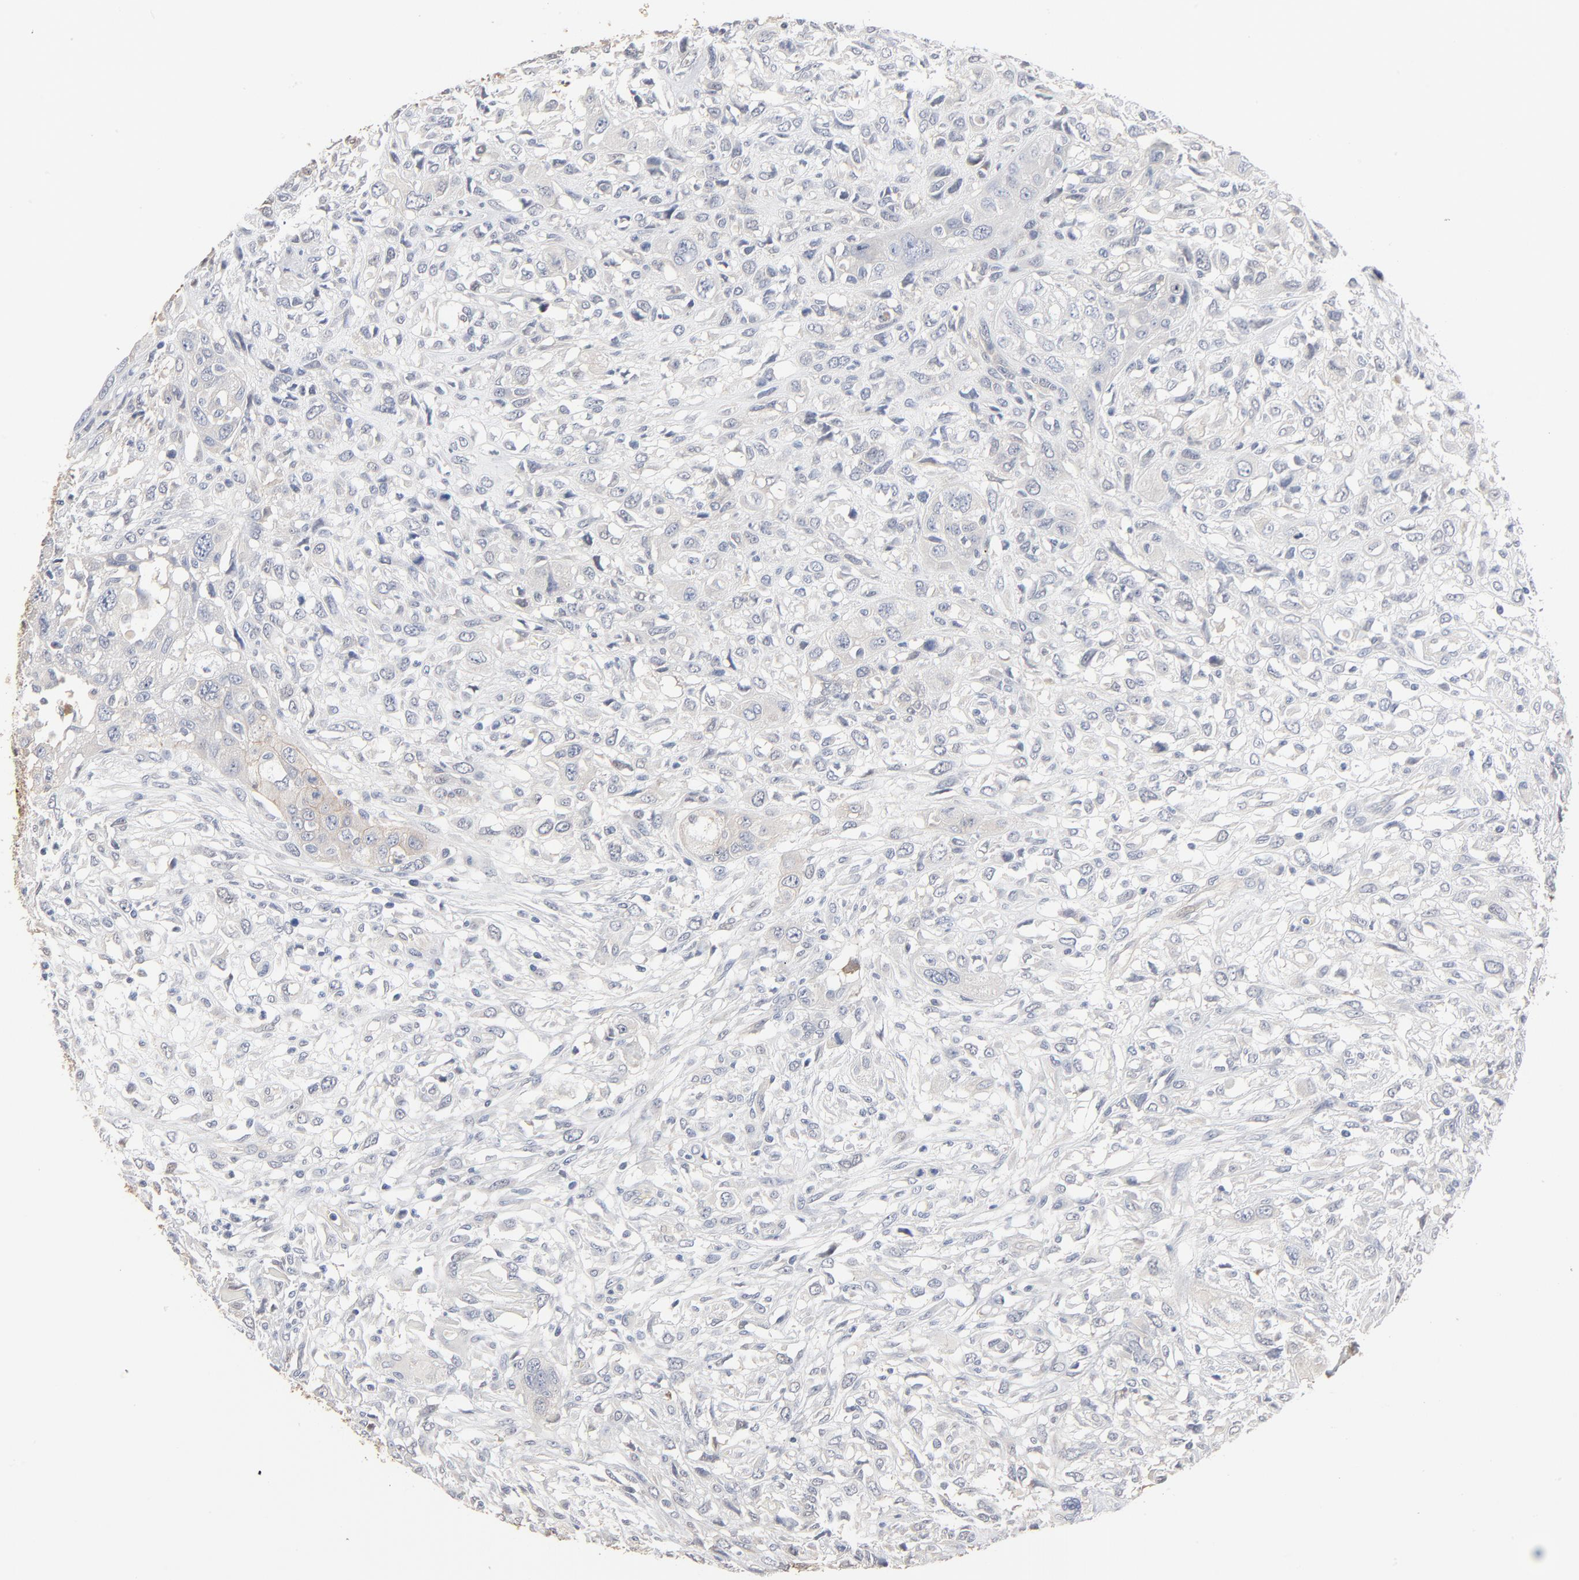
{"staining": {"intensity": "weak", "quantity": "<25%", "location": "cytoplasmic/membranous"}, "tissue": "head and neck cancer", "cell_type": "Tumor cells", "image_type": "cancer", "snomed": [{"axis": "morphology", "description": "Neoplasm, malignant, NOS"}, {"axis": "topography", "description": "Salivary gland"}, {"axis": "topography", "description": "Head-Neck"}], "caption": "The image demonstrates no significant positivity in tumor cells of neoplasm (malignant) (head and neck).", "gene": "EPCAM", "patient": {"sex": "male", "age": 43}}